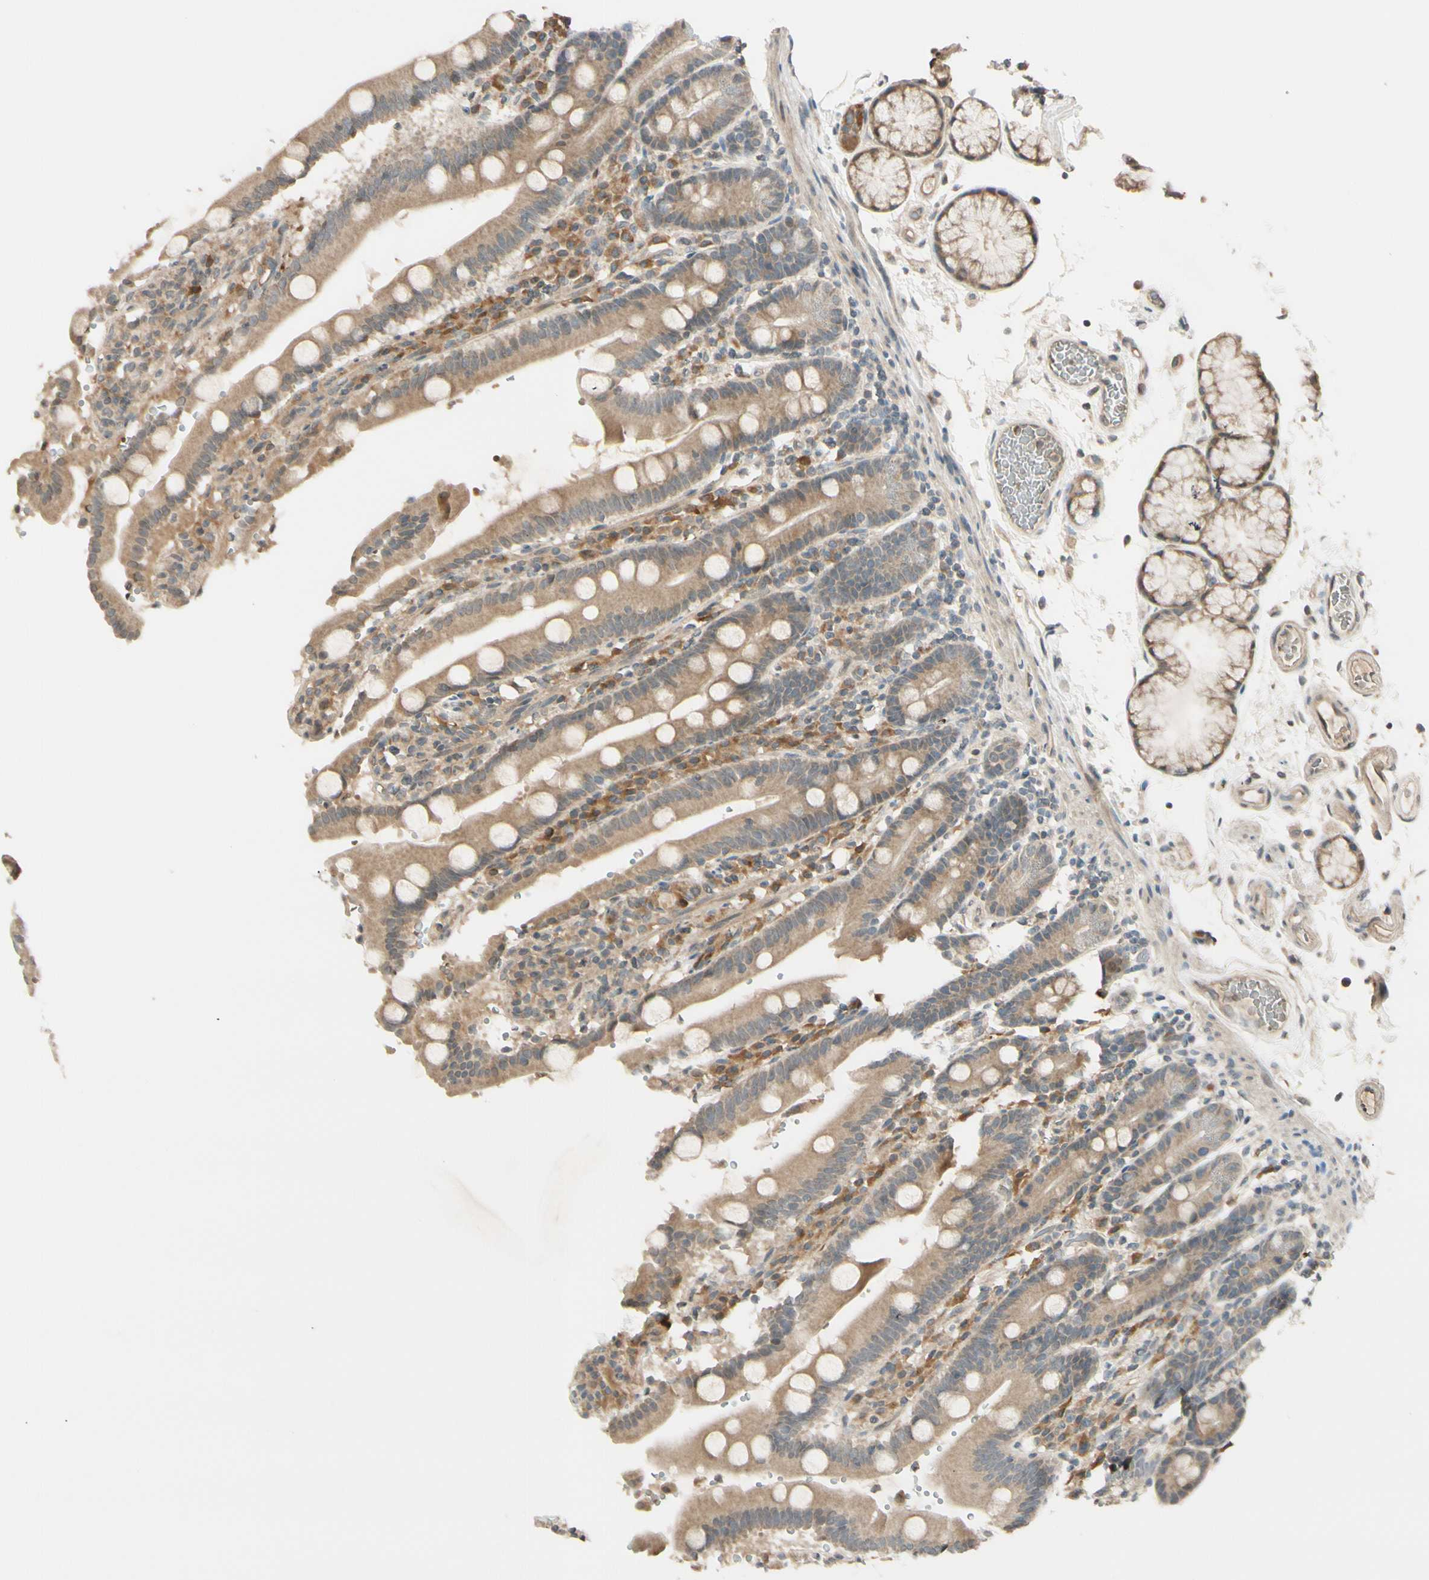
{"staining": {"intensity": "moderate", "quantity": "25%-75%", "location": "cytoplasmic/membranous"}, "tissue": "duodenum", "cell_type": "Glandular cells", "image_type": "normal", "snomed": [{"axis": "morphology", "description": "Normal tissue, NOS"}, {"axis": "topography", "description": "Small intestine, NOS"}], "caption": "Glandular cells reveal moderate cytoplasmic/membranous expression in approximately 25%-75% of cells in benign duodenum. (brown staining indicates protein expression, while blue staining denotes nuclei).", "gene": "FGF10", "patient": {"sex": "female", "age": 71}}